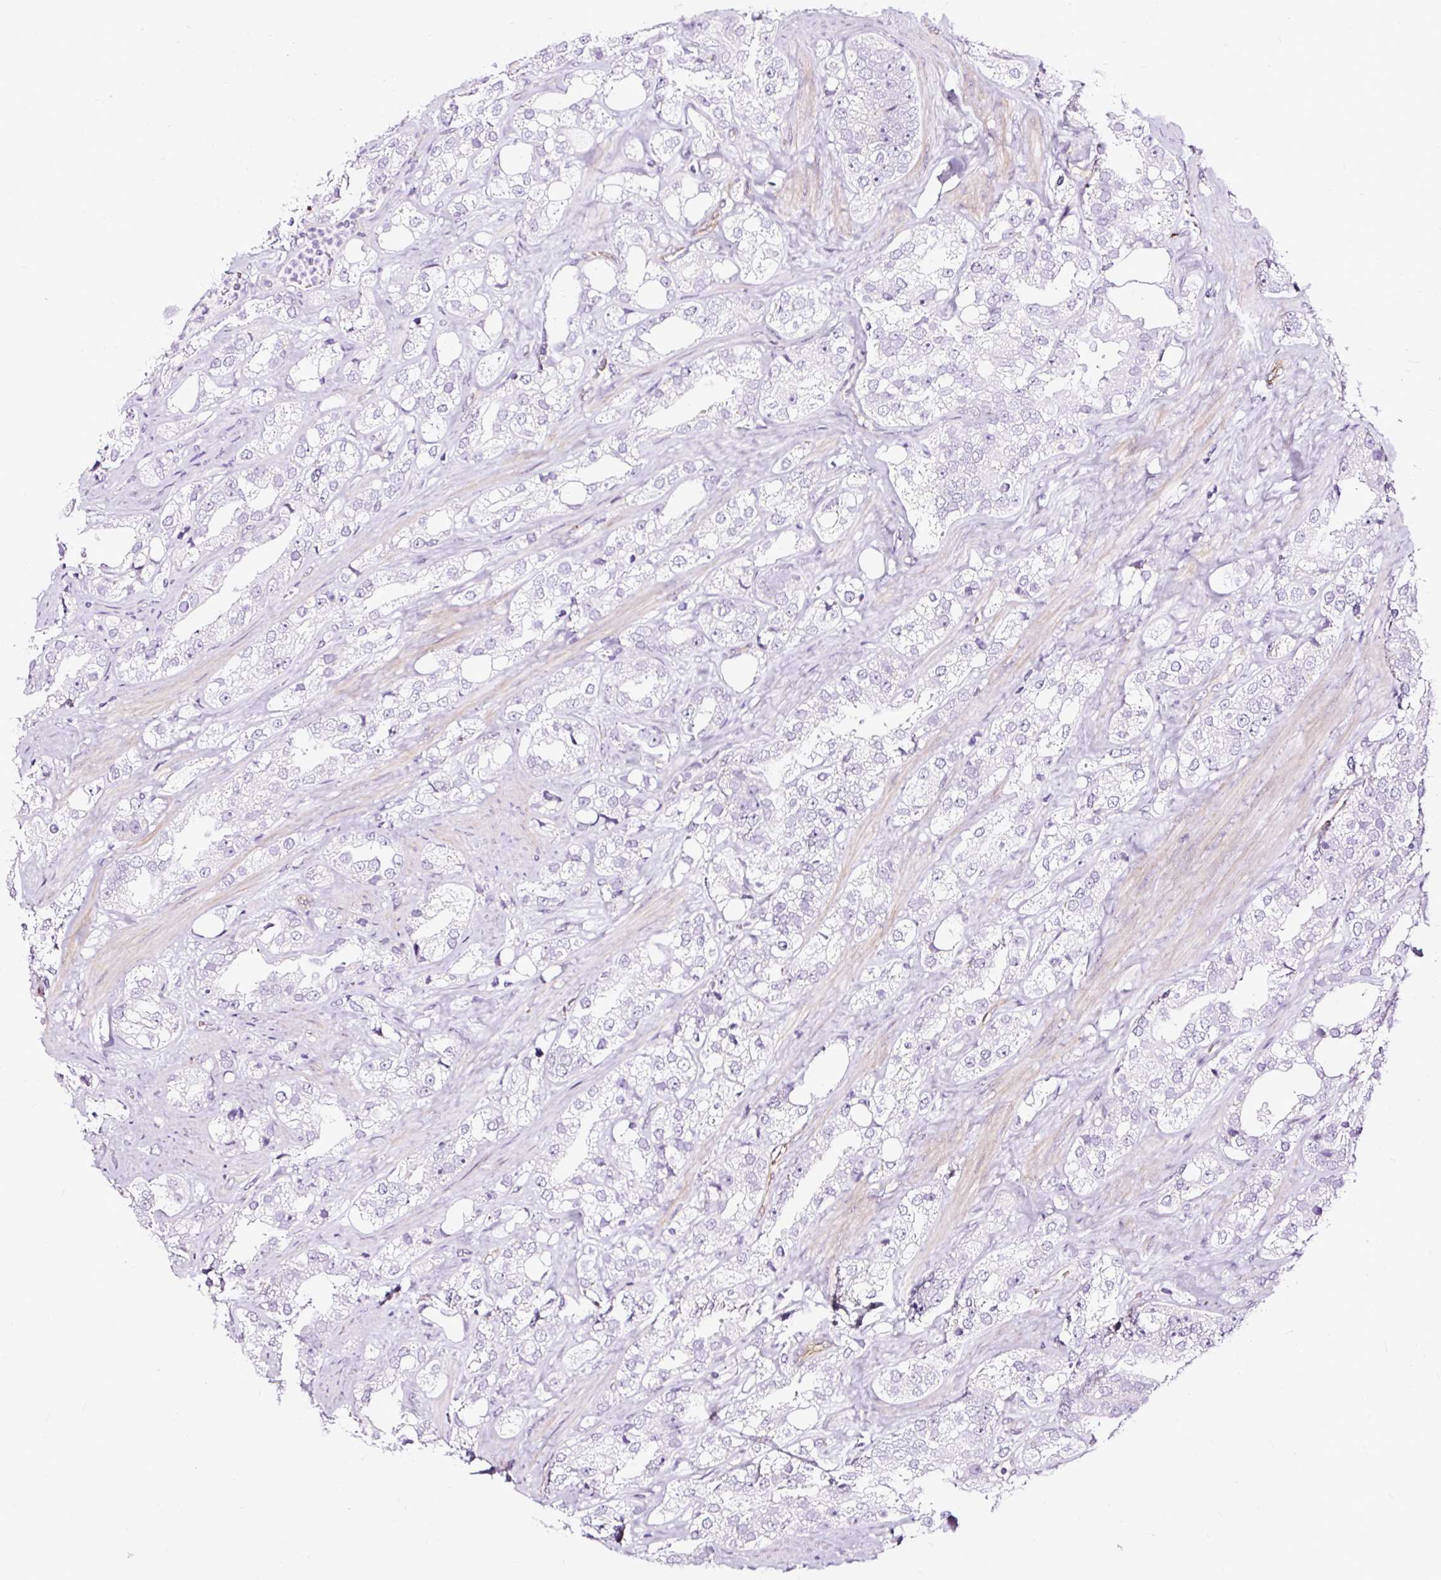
{"staining": {"intensity": "negative", "quantity": "none", "location": "none"}, "tissue": "prostate cancer", "cell_type": "Tumor cells", "image_type": "cancer", "snomed": [{"axis": "morphology", "description": "Adenocarcinoma, NOS"}, {"axis": "topography", "description": "Prostate"}], "caption": "There is no significant positivity in tumor cells of prostate cancer. The staining was performed using DAB (3,3'-diaminobenzidine) to visualize the protein expression in brown, while the nuclei were stained in blue with hematoxylin (Magnification: 20x).", "gene": "SLC7A8", "patient": {"sex": "male", "age": 79}}